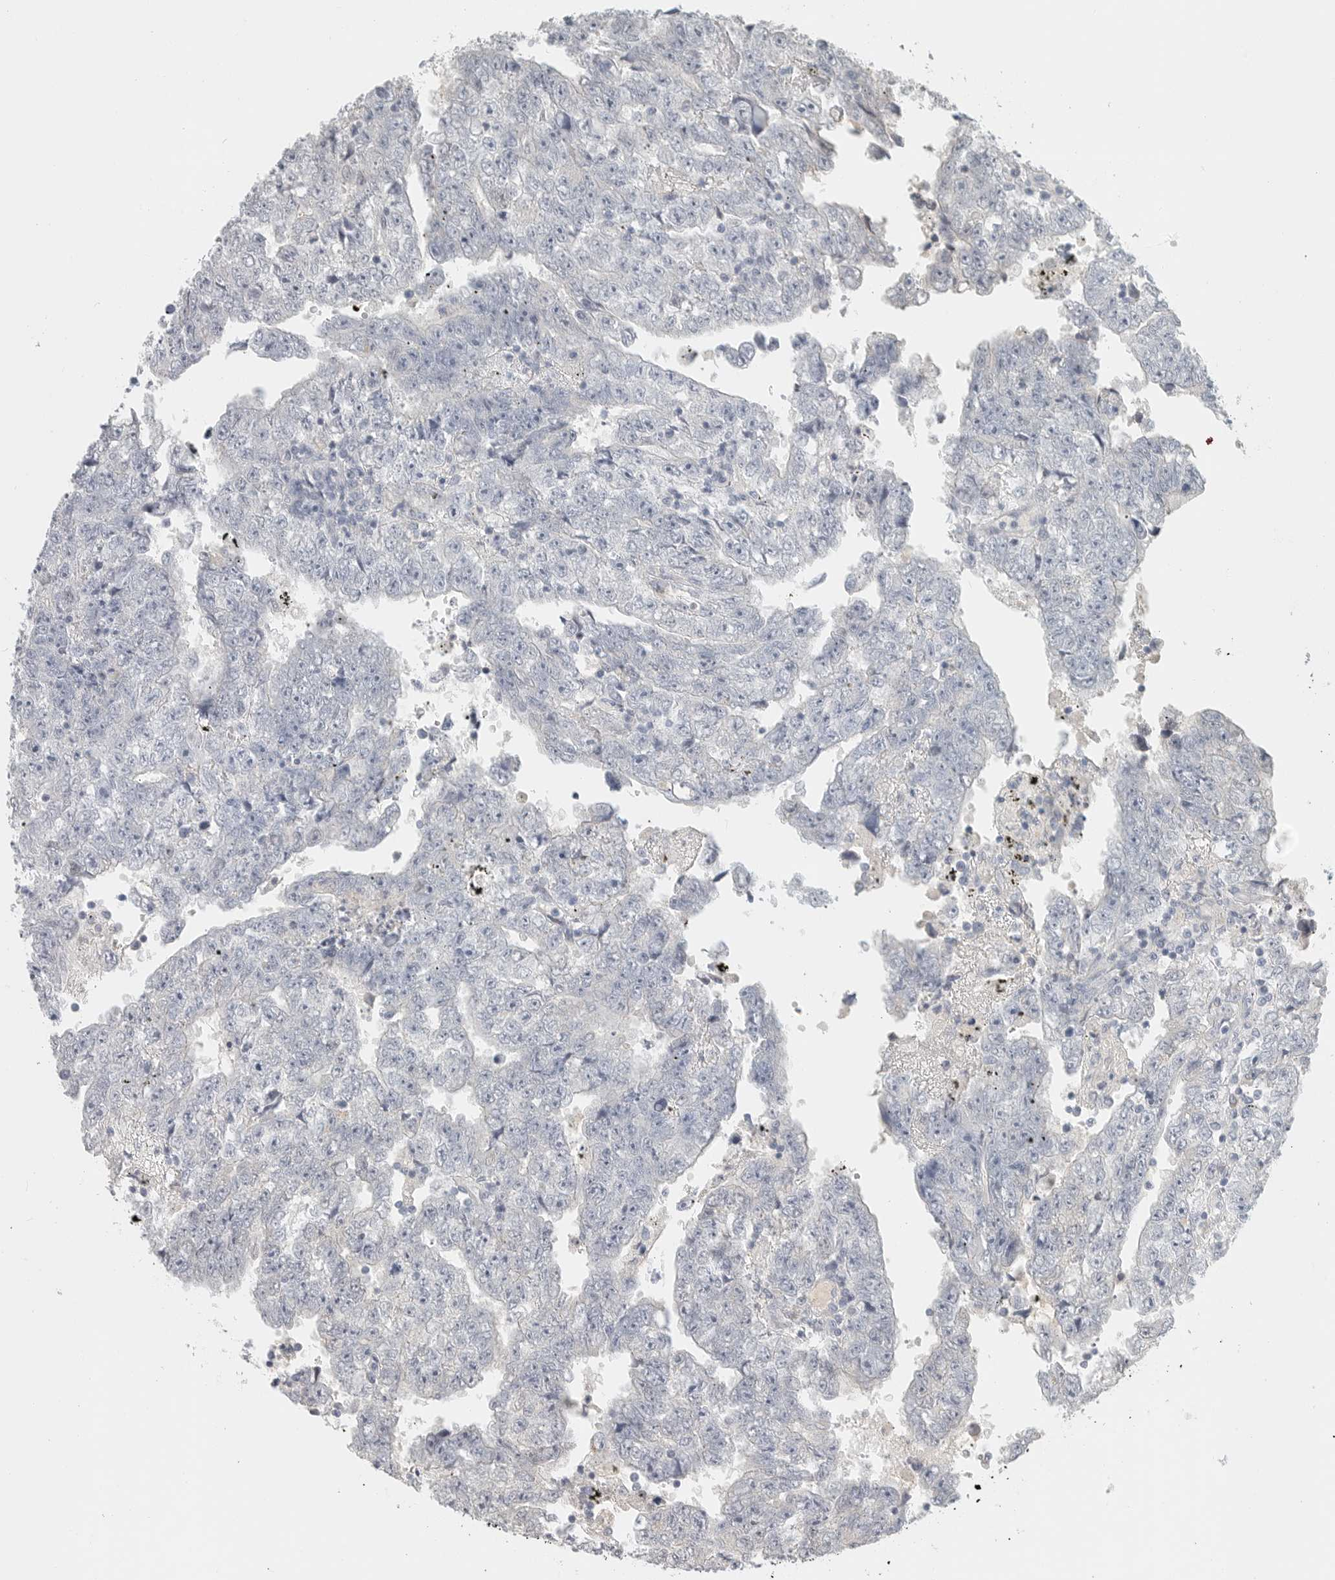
{"staining": {"intensity": "negative", "quantity": "none", "location": "none"}, "tissue": "testis cancer", "cell_type": "Tumor cells", "image_type": "cancer", "snomed": [{"axis": "morphology", "description": "Carcinoma, Embryonal, NOS"}, {"axis": "topography", "description": "Testis"}], "caption": "Immunohistochemistry of testis cancer (embryonal carcinoma) shows no staining in tumor cells.", "gene": "PAM", "patient": {"sex": "male", "age": 25}}